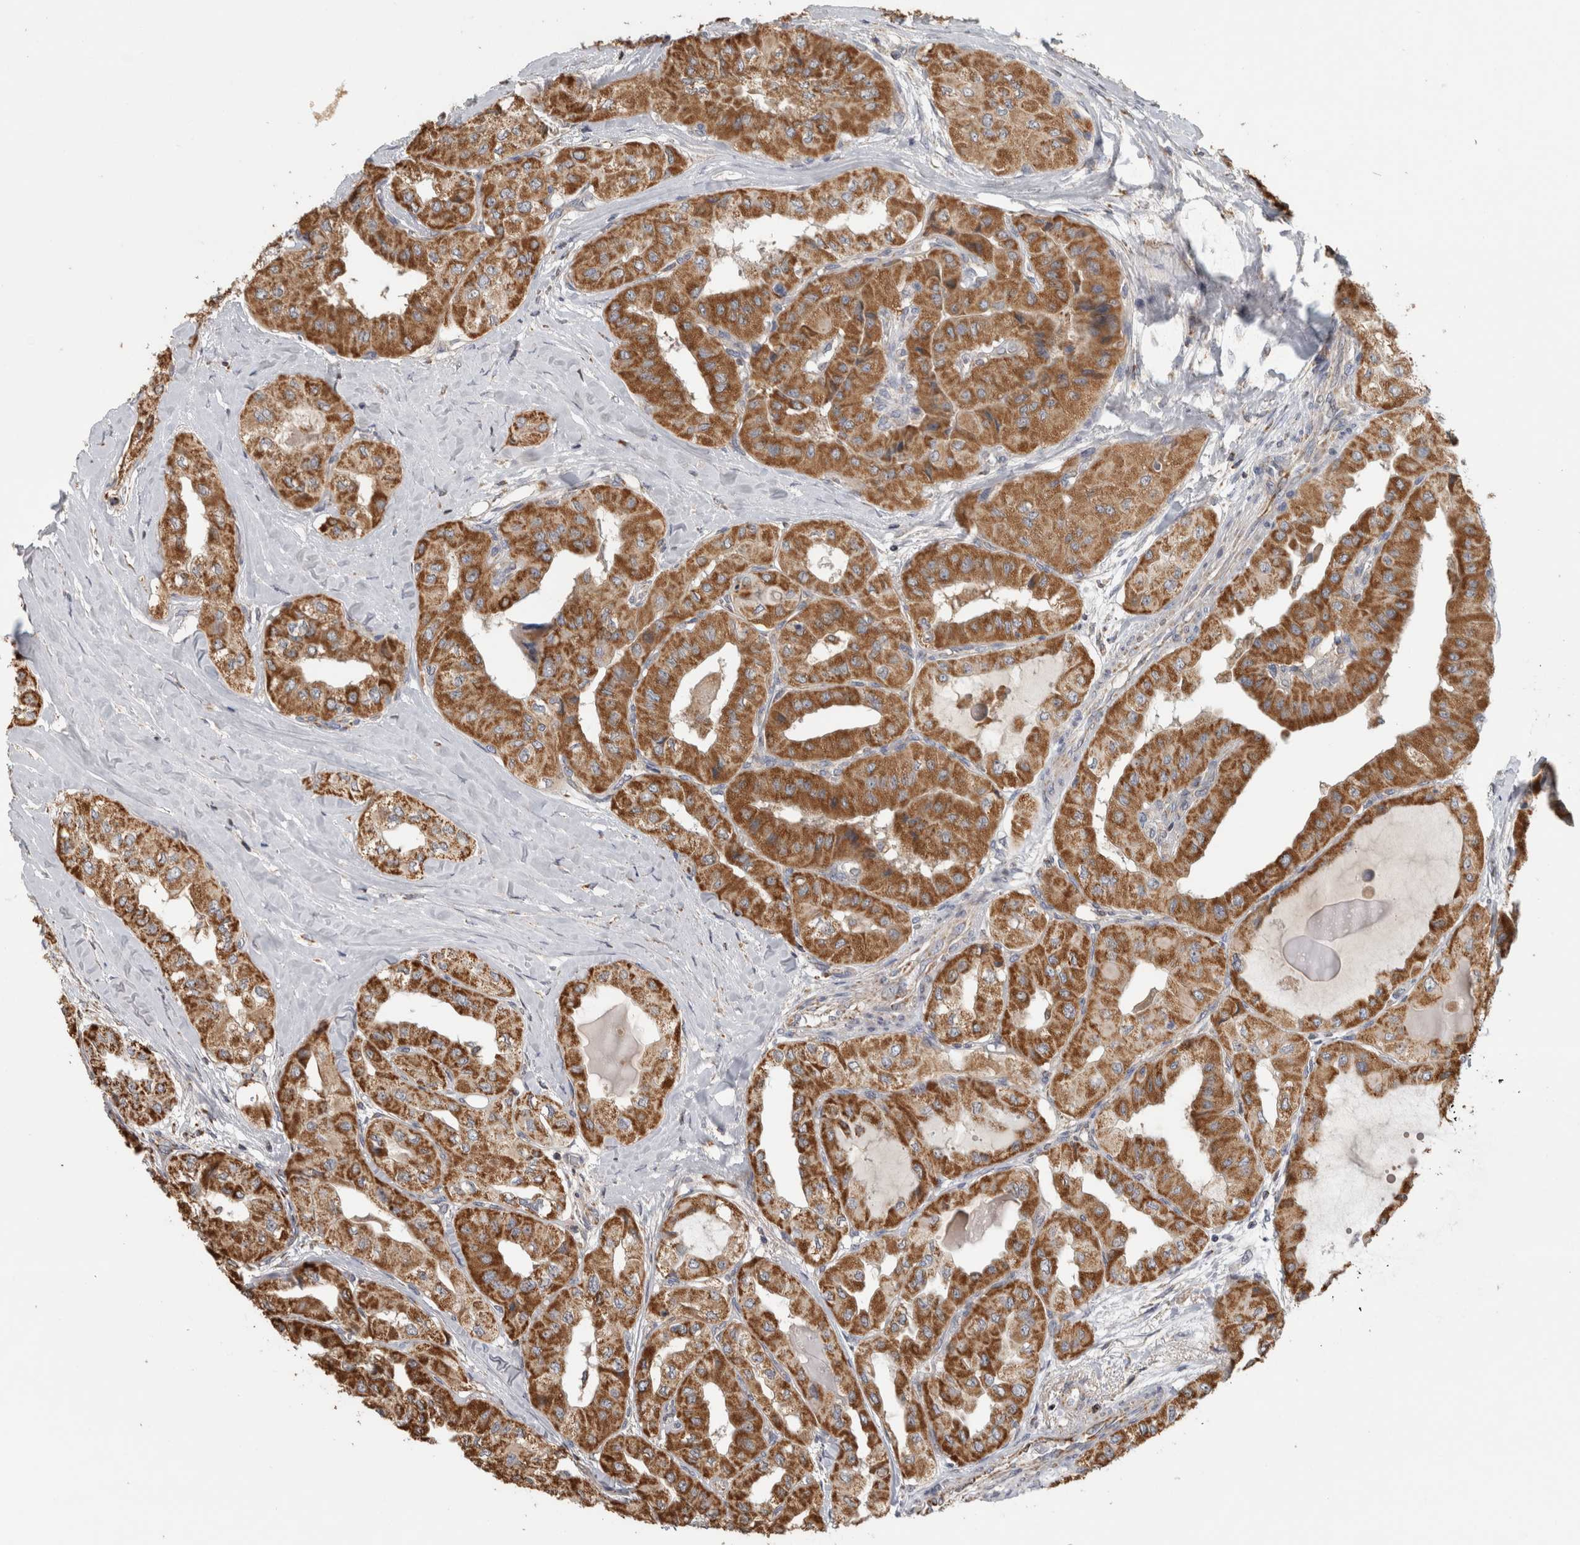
{"staining": {"intensity": "strong", "quantity": ">75%", "location": "cytoplasmic/membranous"}, "tissue": "thyroid cancer", "cell_type": "Tumor cells", "image_type": "cancer", "snomed": [{"axis": "morphology", "description": "Papillary adenocarcinoma, NOS"}, {"axis": "topography", "description": "Thyroid gland"}], "caption": "Thyroid papillary adenocarcinoma tissue exhibits strong cytoplasmic/membranous positivity in about >75% of tumor cells (Stains: DAB in brown, nuclei in blue, Microscopy: brightfield microscopy at high magnification).", "gene": "ST8SIA1", "patient": {"sex": "female", "age": 59}}